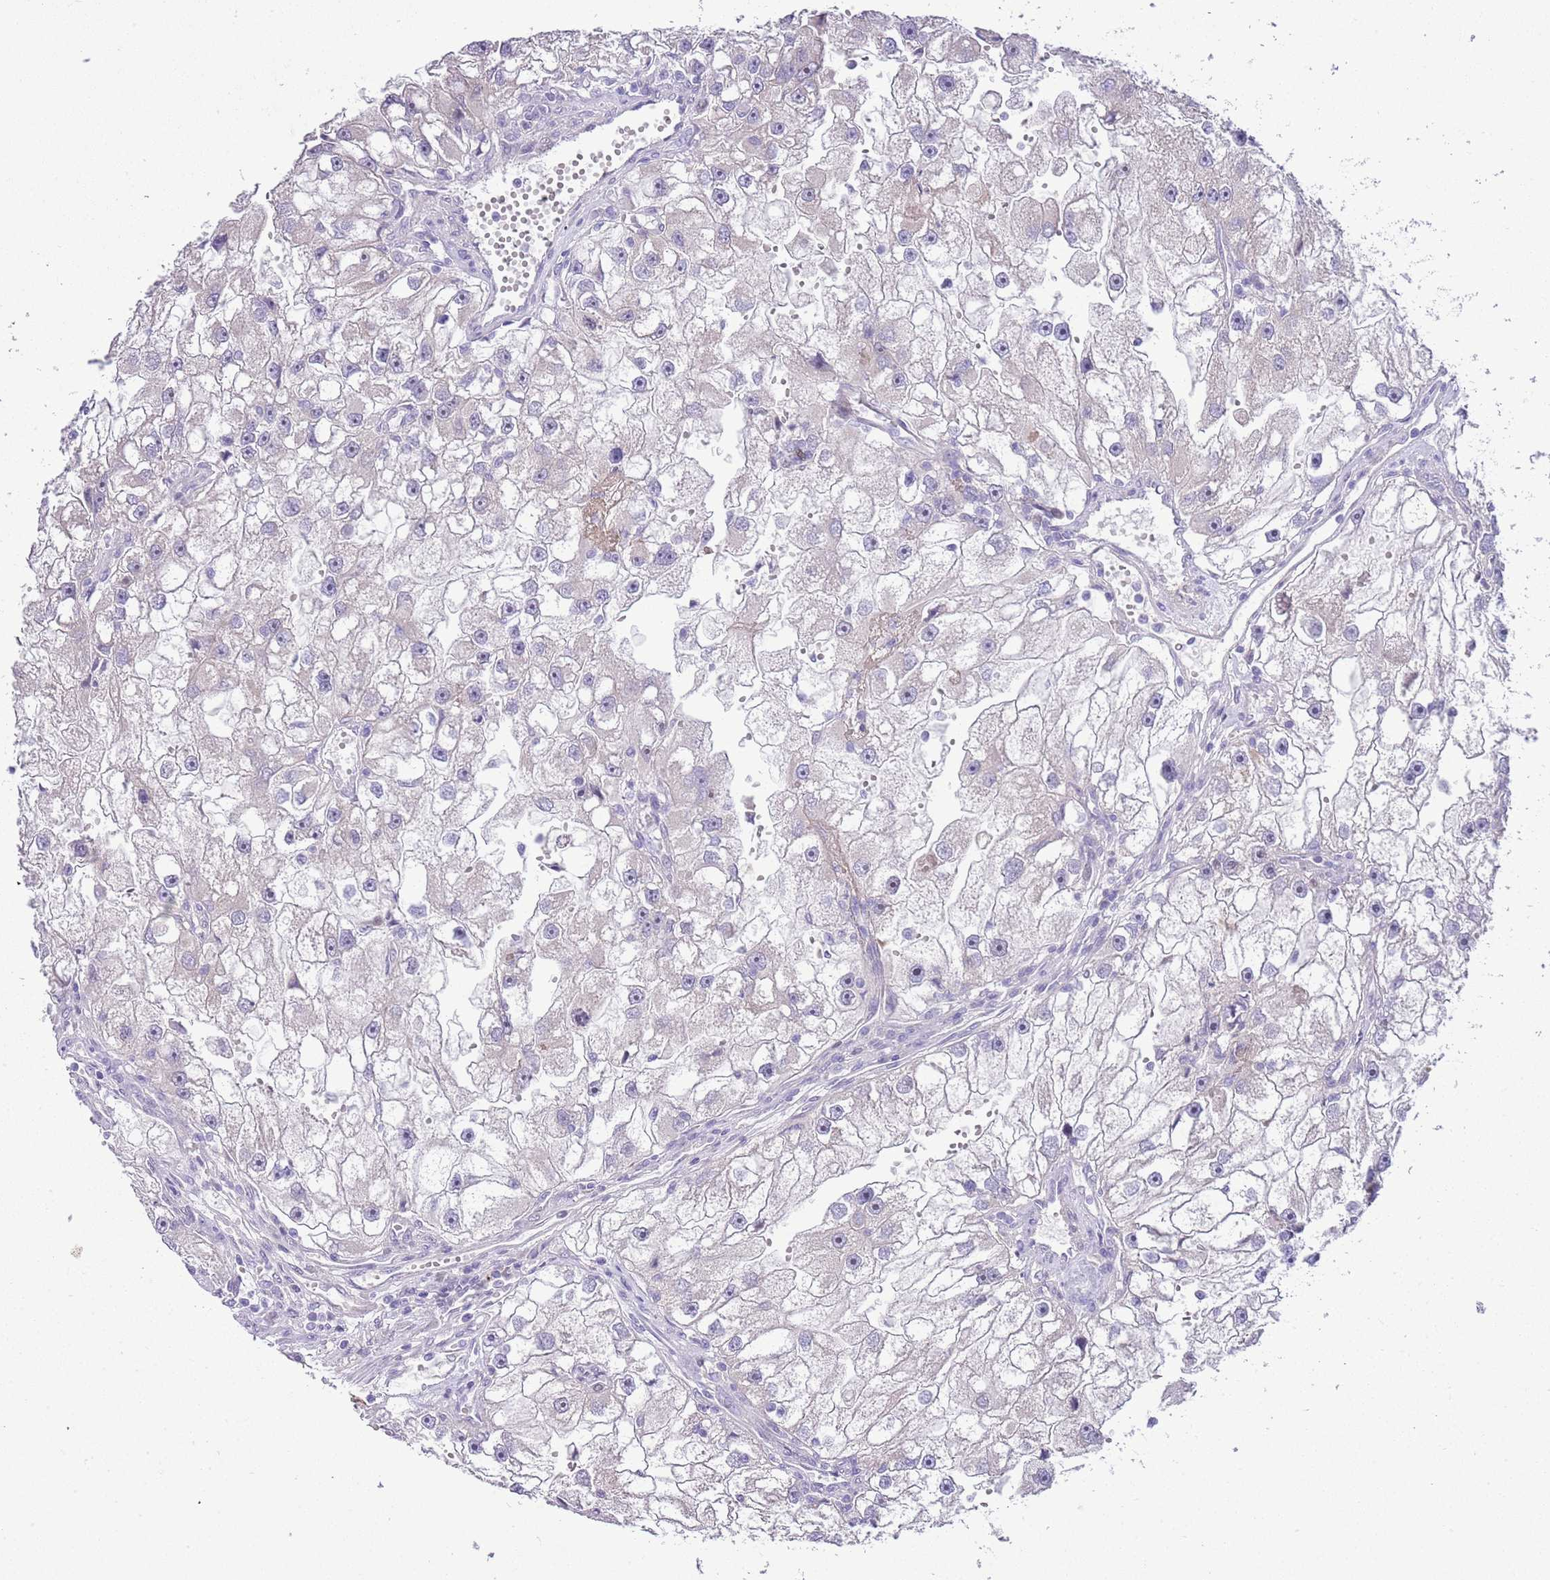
{"staining": {"intensity": "negative", "quantity": "none", "location": "none"}, "tissue": "renal cancer", "cell_type": "Tumor cells", "image_type": "cancer", "snomed": [{"axis": "morphology", "description": "Adenocarcinoma, NOS"}, {"axis": "topography", "description": "Kidney"}], "caption": "DAB immunohistochemical staining of human renal adenocarcinoma shows no significant staining in tumor cells.", "gene": "FBRSL1", "patient": {"sex": "male", "age": 63}}